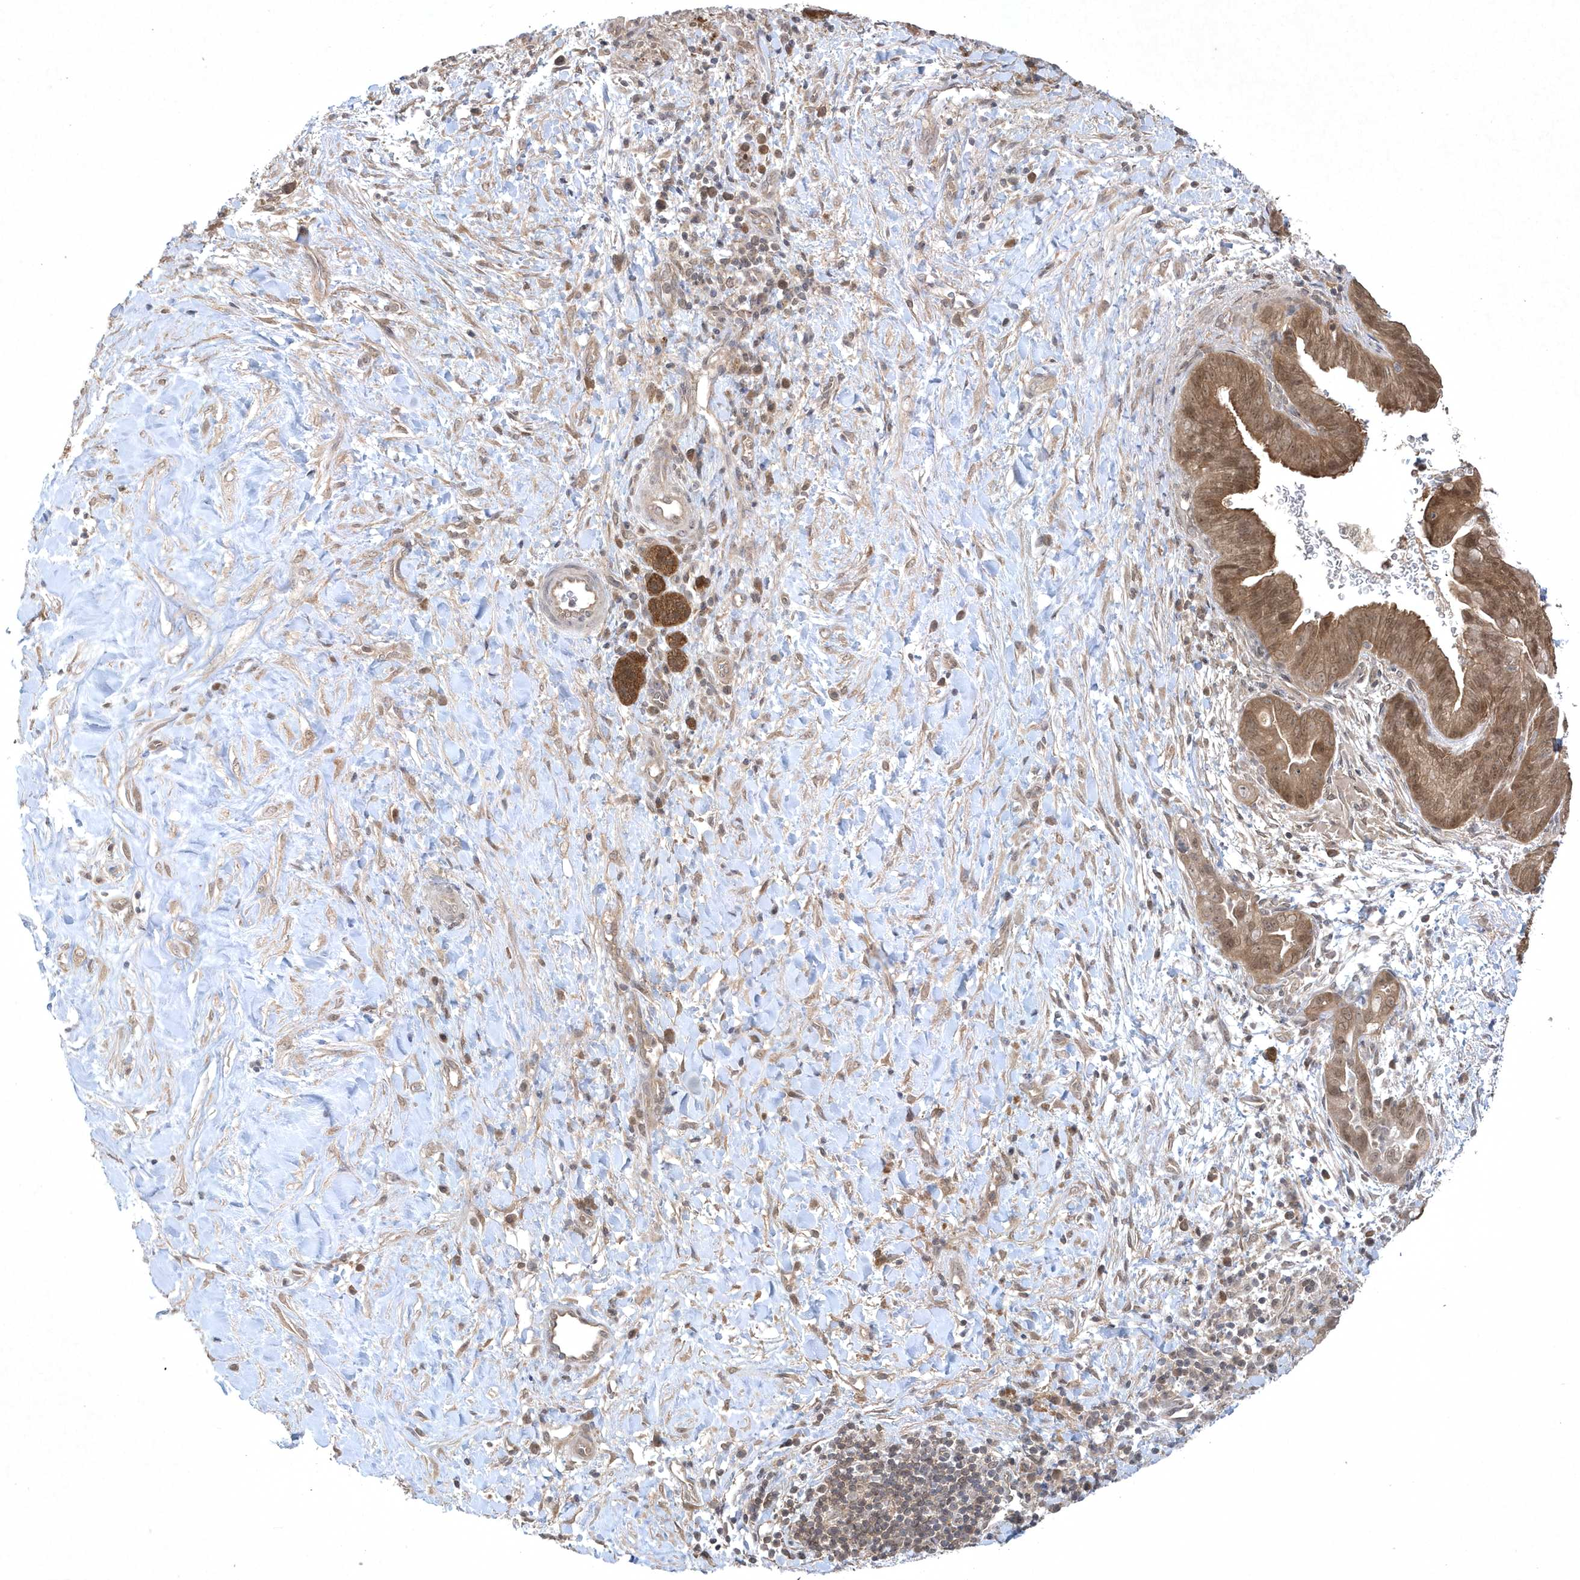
{"staining": {"intensity": "moderate", "quantity": ">75%", "location": "cytoplasmic/membranous,nuclear"}, "tissue": "pancreatic cancer", "cell_type": "Tumor cells", "image_type": "cancer", "snomed": [{"axis": "morphology", "description": "Adenocarcinoma, NOS"}, {"axis": "topography", "description": "Pancreas"}], "caption": "Immunohistochemistry (IHC) staining of pancreatic adenocarcinoma, which demonstrates medium levels of moderate cytoplasmic/membranous and nuclear staining in approximately >75% of tumor cells indicating moderate cytoplasmic/membranous and nuclear protein staining. The staining was performed using DAB (3,3'-diaminobenzidine) (brown) for protein detection and nuclei were counterstained in hematoxylin (blue).", "gene": "AKR7A2", "patient": {"sex": "male", "age": 75}}